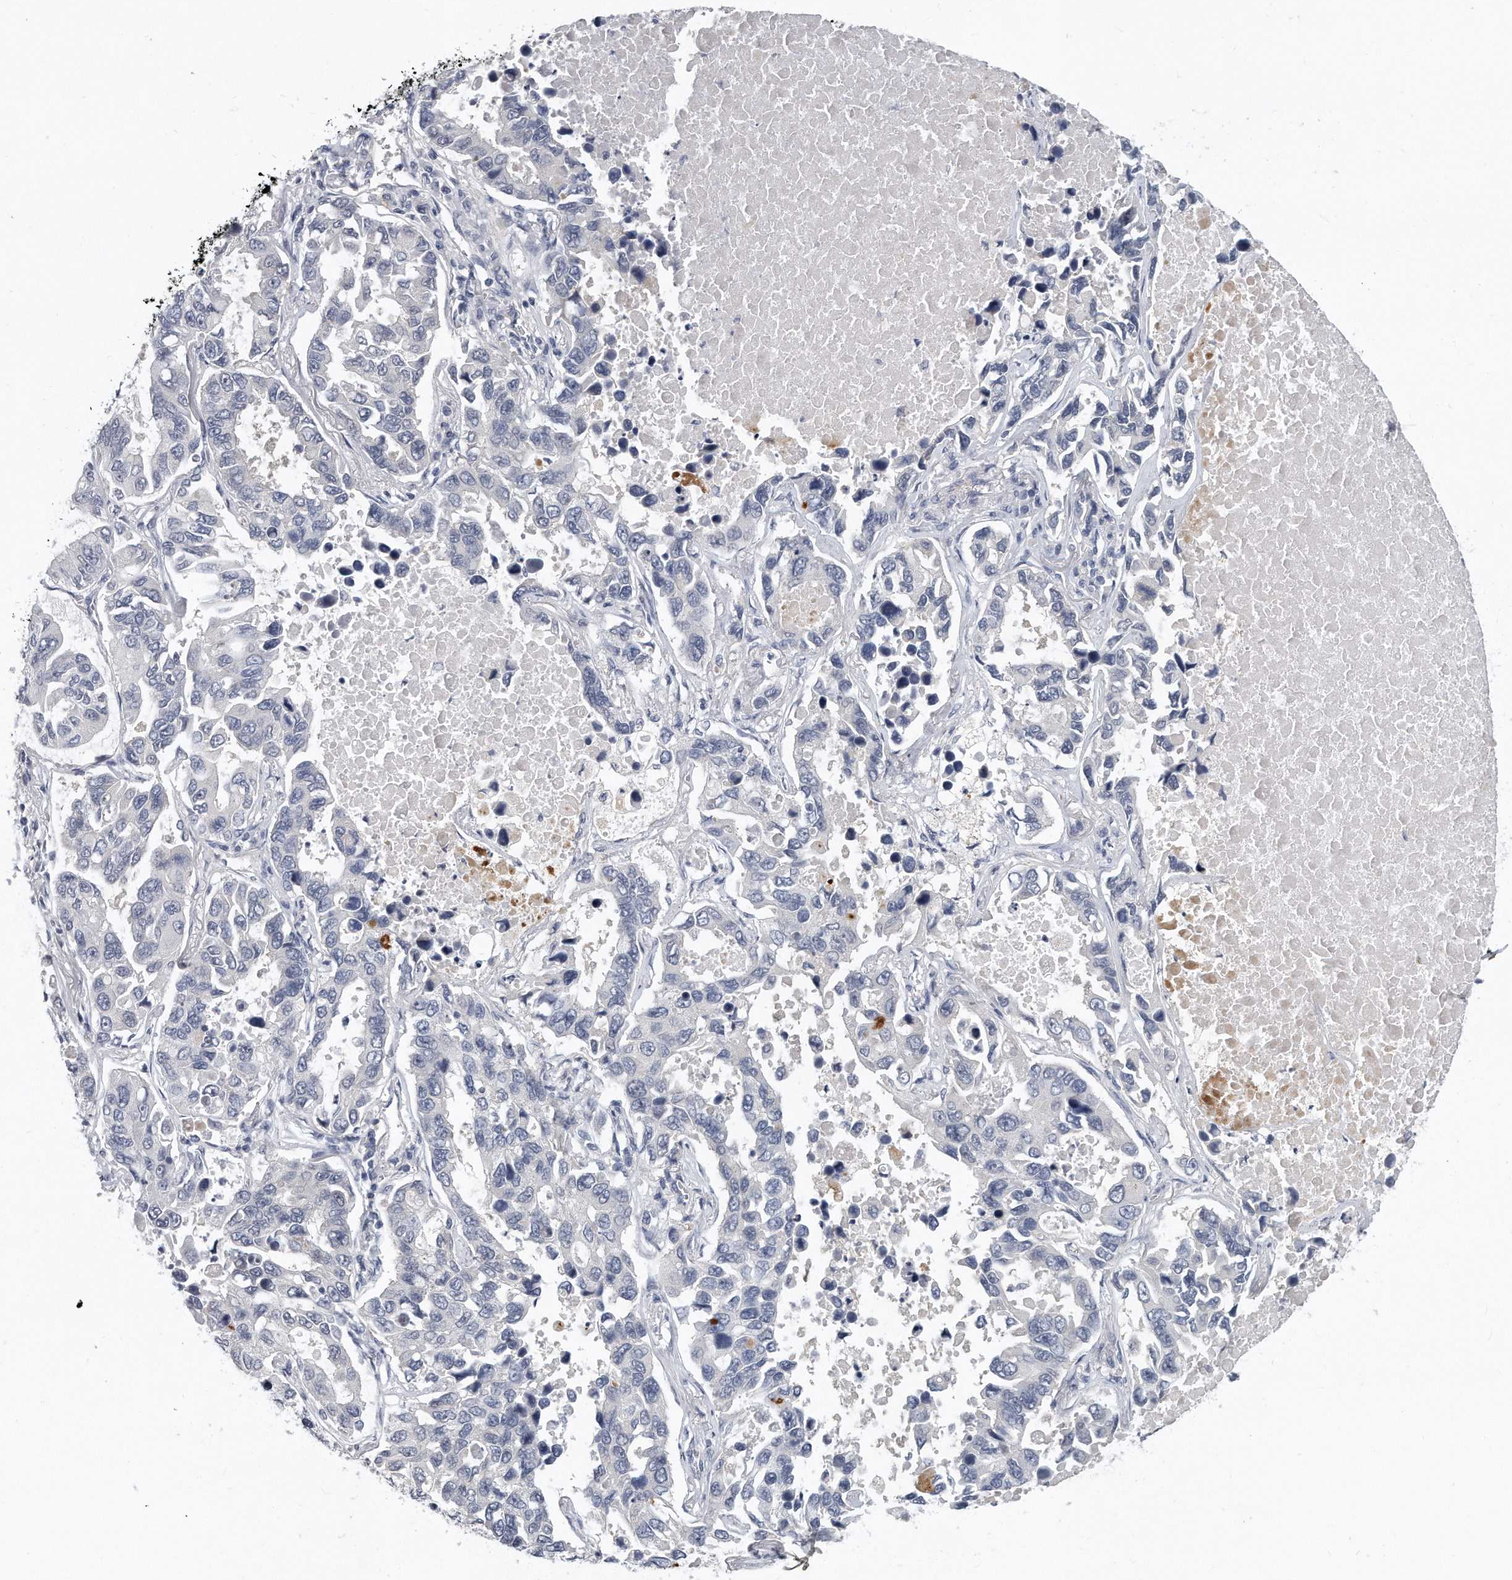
{"staining": {"intensity": "negative", "quantity": "none", "location": "none"}, "tissue": "lung cancer", "cell_type": "Tumor cells", "image_type": "cancer", "snomed": [{"axis": "morphology", "description": "Adenocarcinoma, NOS"}, {"axis": "topography", "description": "Lung"}], "caption": "Histopathology image shows no significant protein positivity in tumor cells of lung adenocarcinoma.", "gene": "KLHL7", "patient": {"sex": "male", "age": 64}}